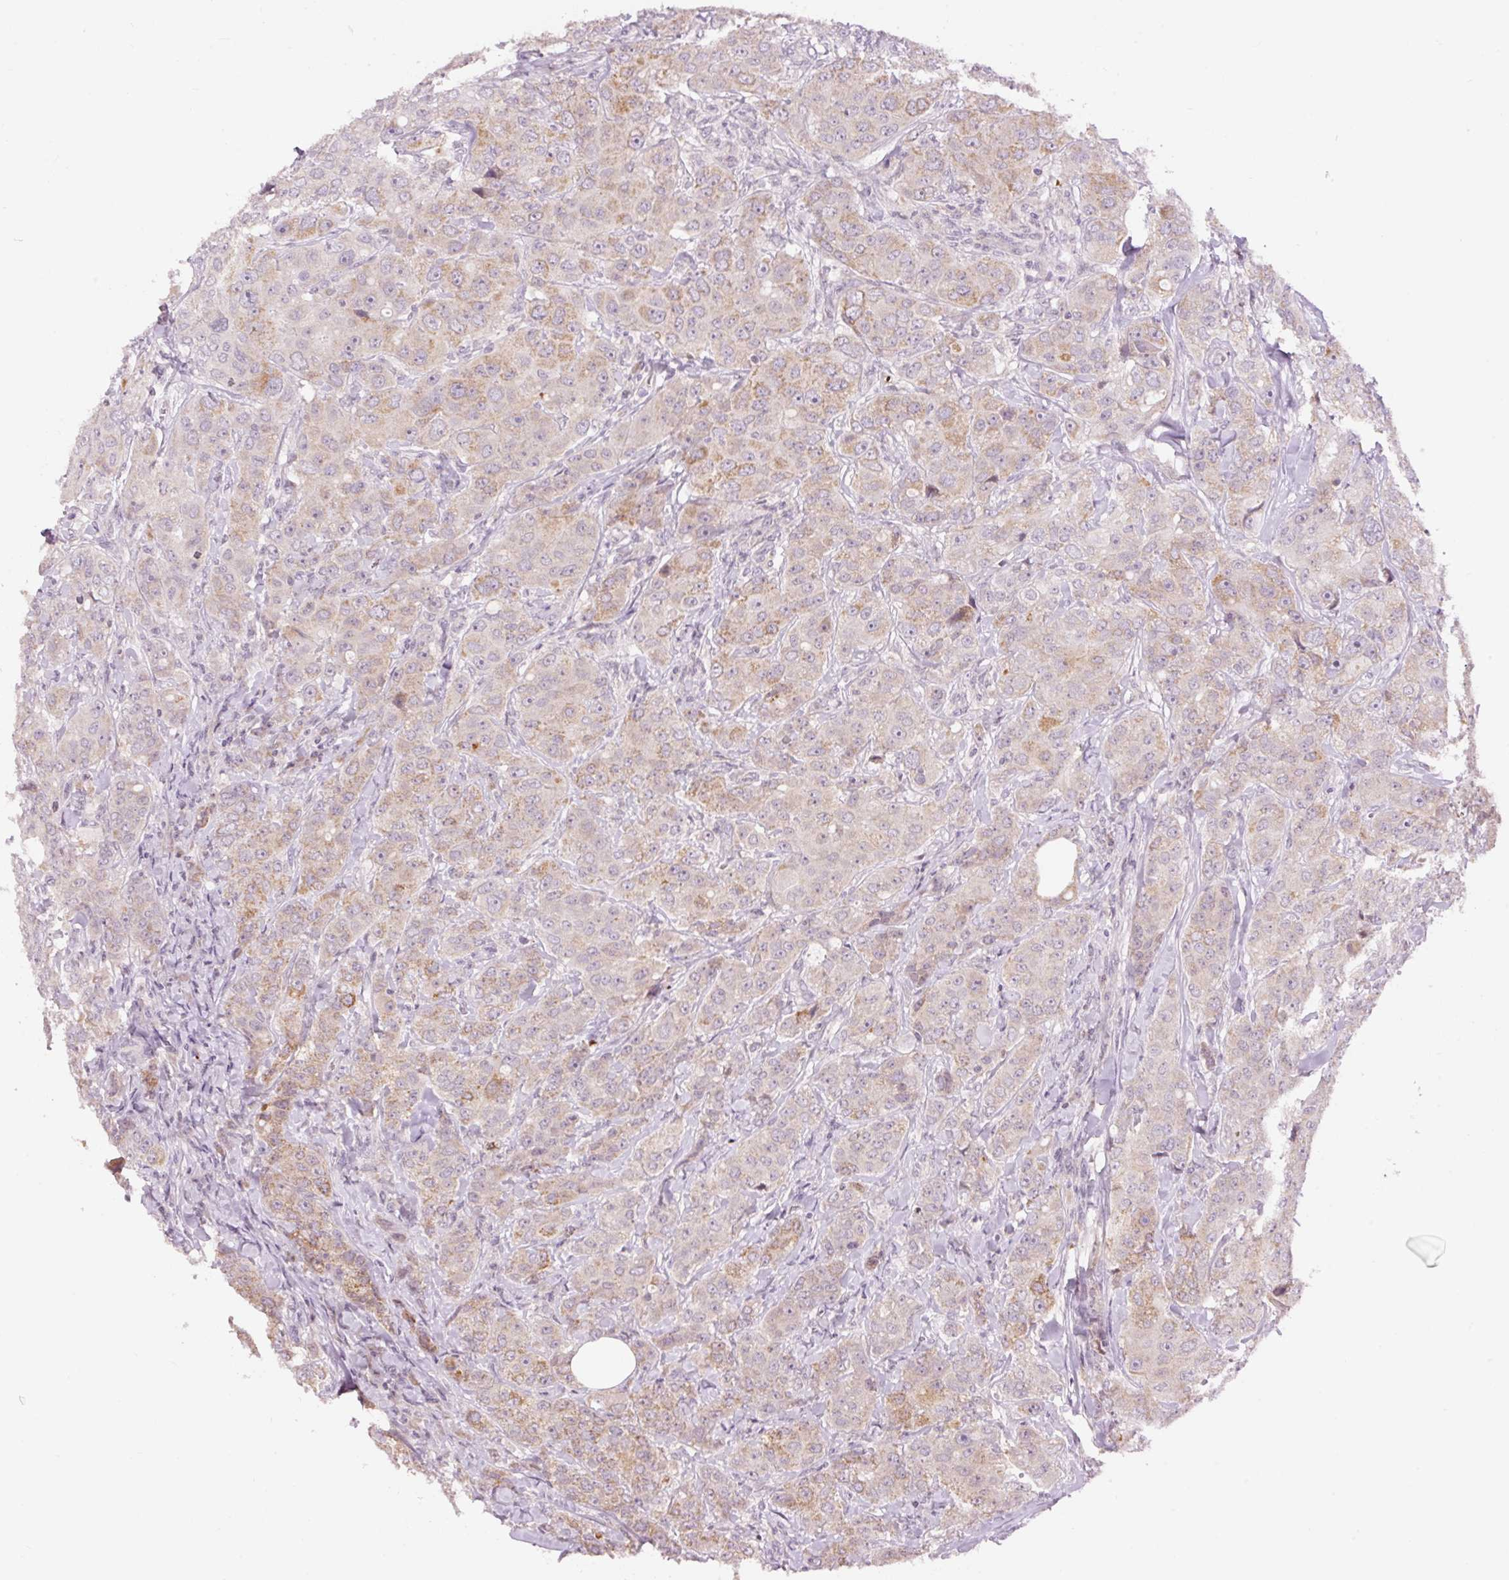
{"staining": {"intensity": "moderate", "quantity": "25%-75%", "location": "cytoplasmic/membranous"}, "tissue": "breast cancer", "cell_type": "Tumor cells", "image_type": "cancer", "snomed": [{"axis": "morphology", "description": "Duct carcinoma"}, {"axis": "topography", "description": "Breast"}], "caption": "The micrograph exhibits a brown stain indicating the presence of a protein in the cytoplasmic/membranous of tumor cells in breast invasive ductal carcinoma.", "gene": "ABHD11", "patient": {"sex": "female", "age": 43}}